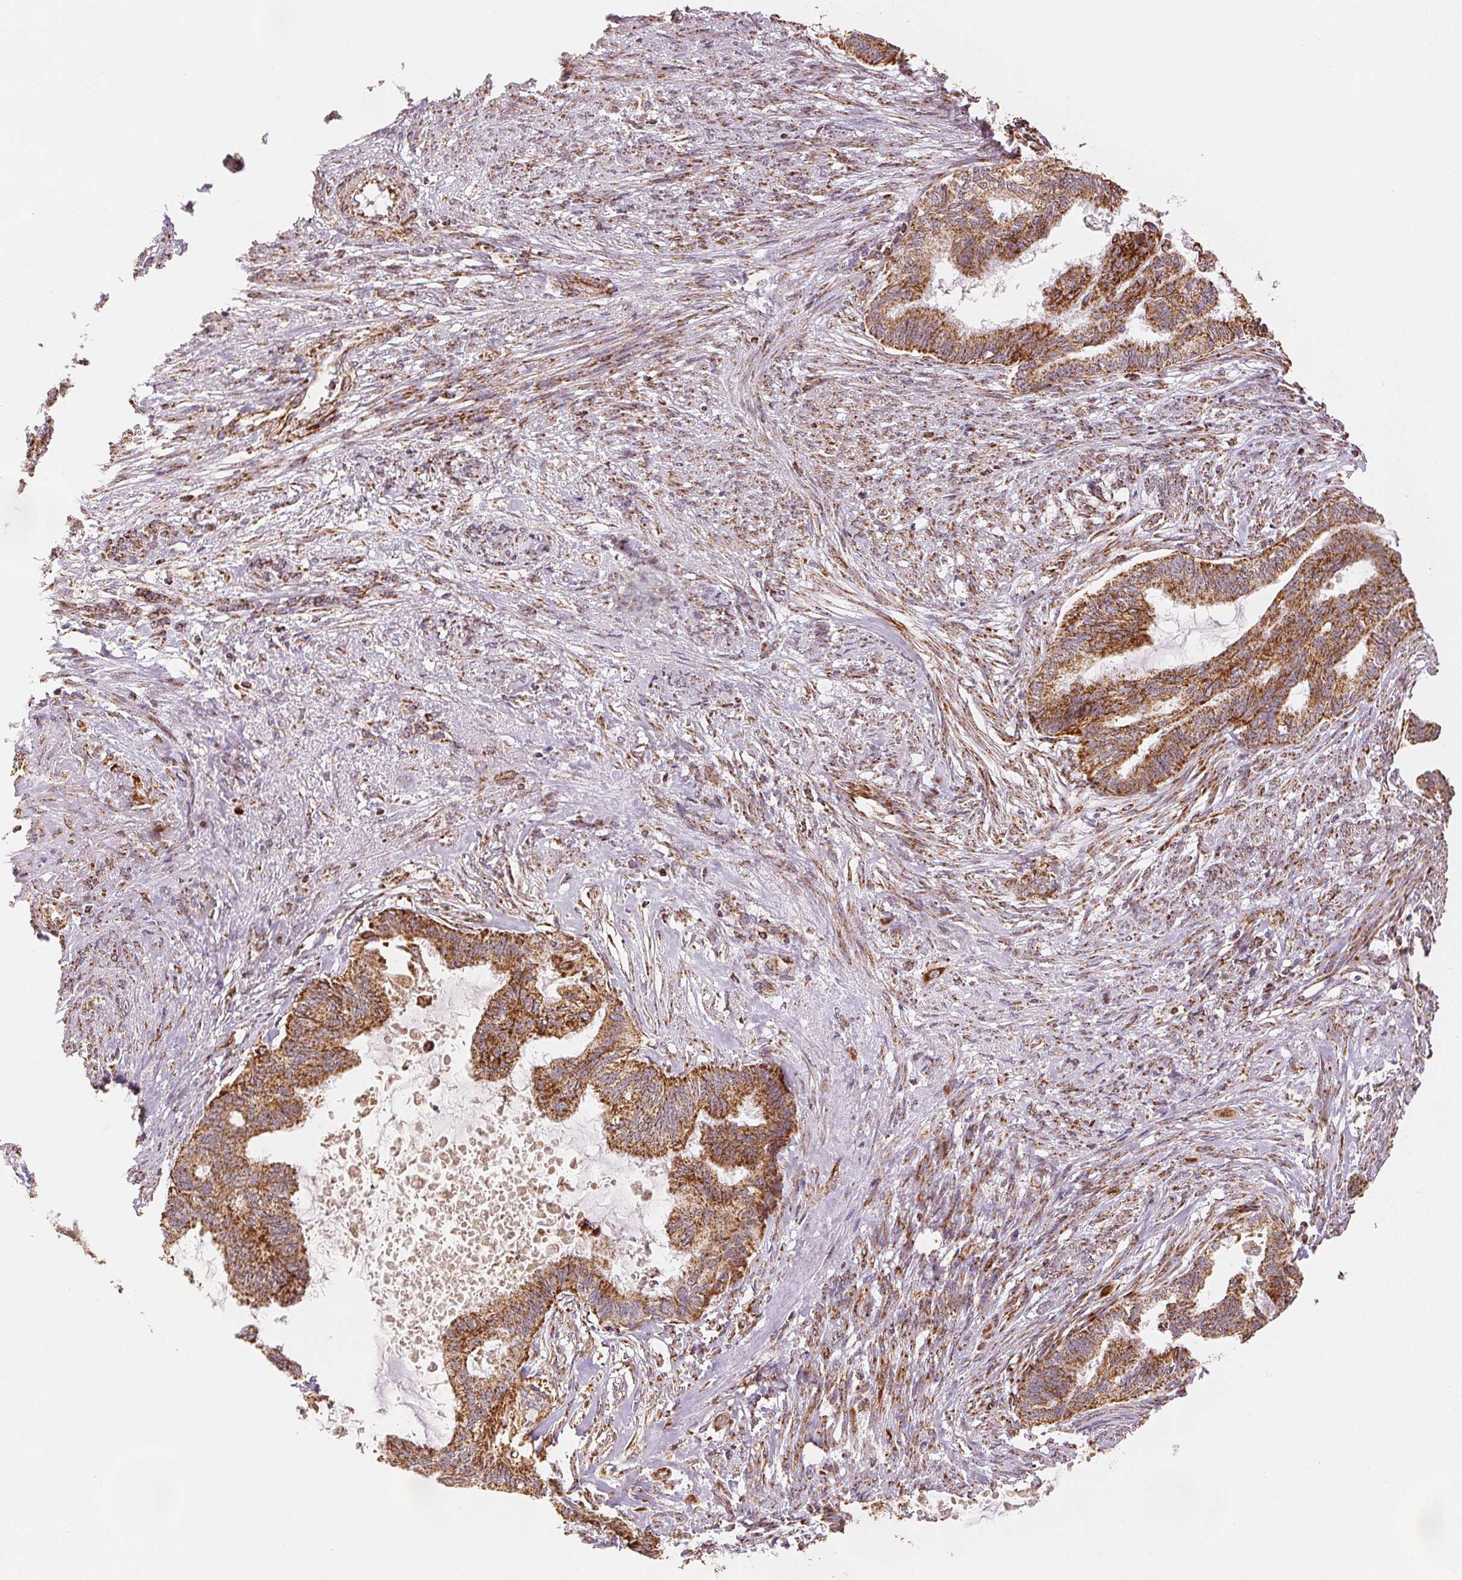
{"staining": {"intensity": "strong", "quantity": ">75%", "location": "cytoplasmic/membranous"}, "tissue": "endometrial cancer", "cell_type": "Tumor cells", "image_type": "cancer", "snomed": [{"axis": "morphology", "description": "Adenocarcinoma, NOS"}, {"axis": "topography", "description": "Endometrium"}], "caption": "Immunohistochemical staining of human endometrial cancer (adenocarcinoma) displays high levels of strong cytoplasmic/membranous expression in about >75% of tumor cells.", "gene": "SDHB", "patient": {"sex": "female", "age": 86}}